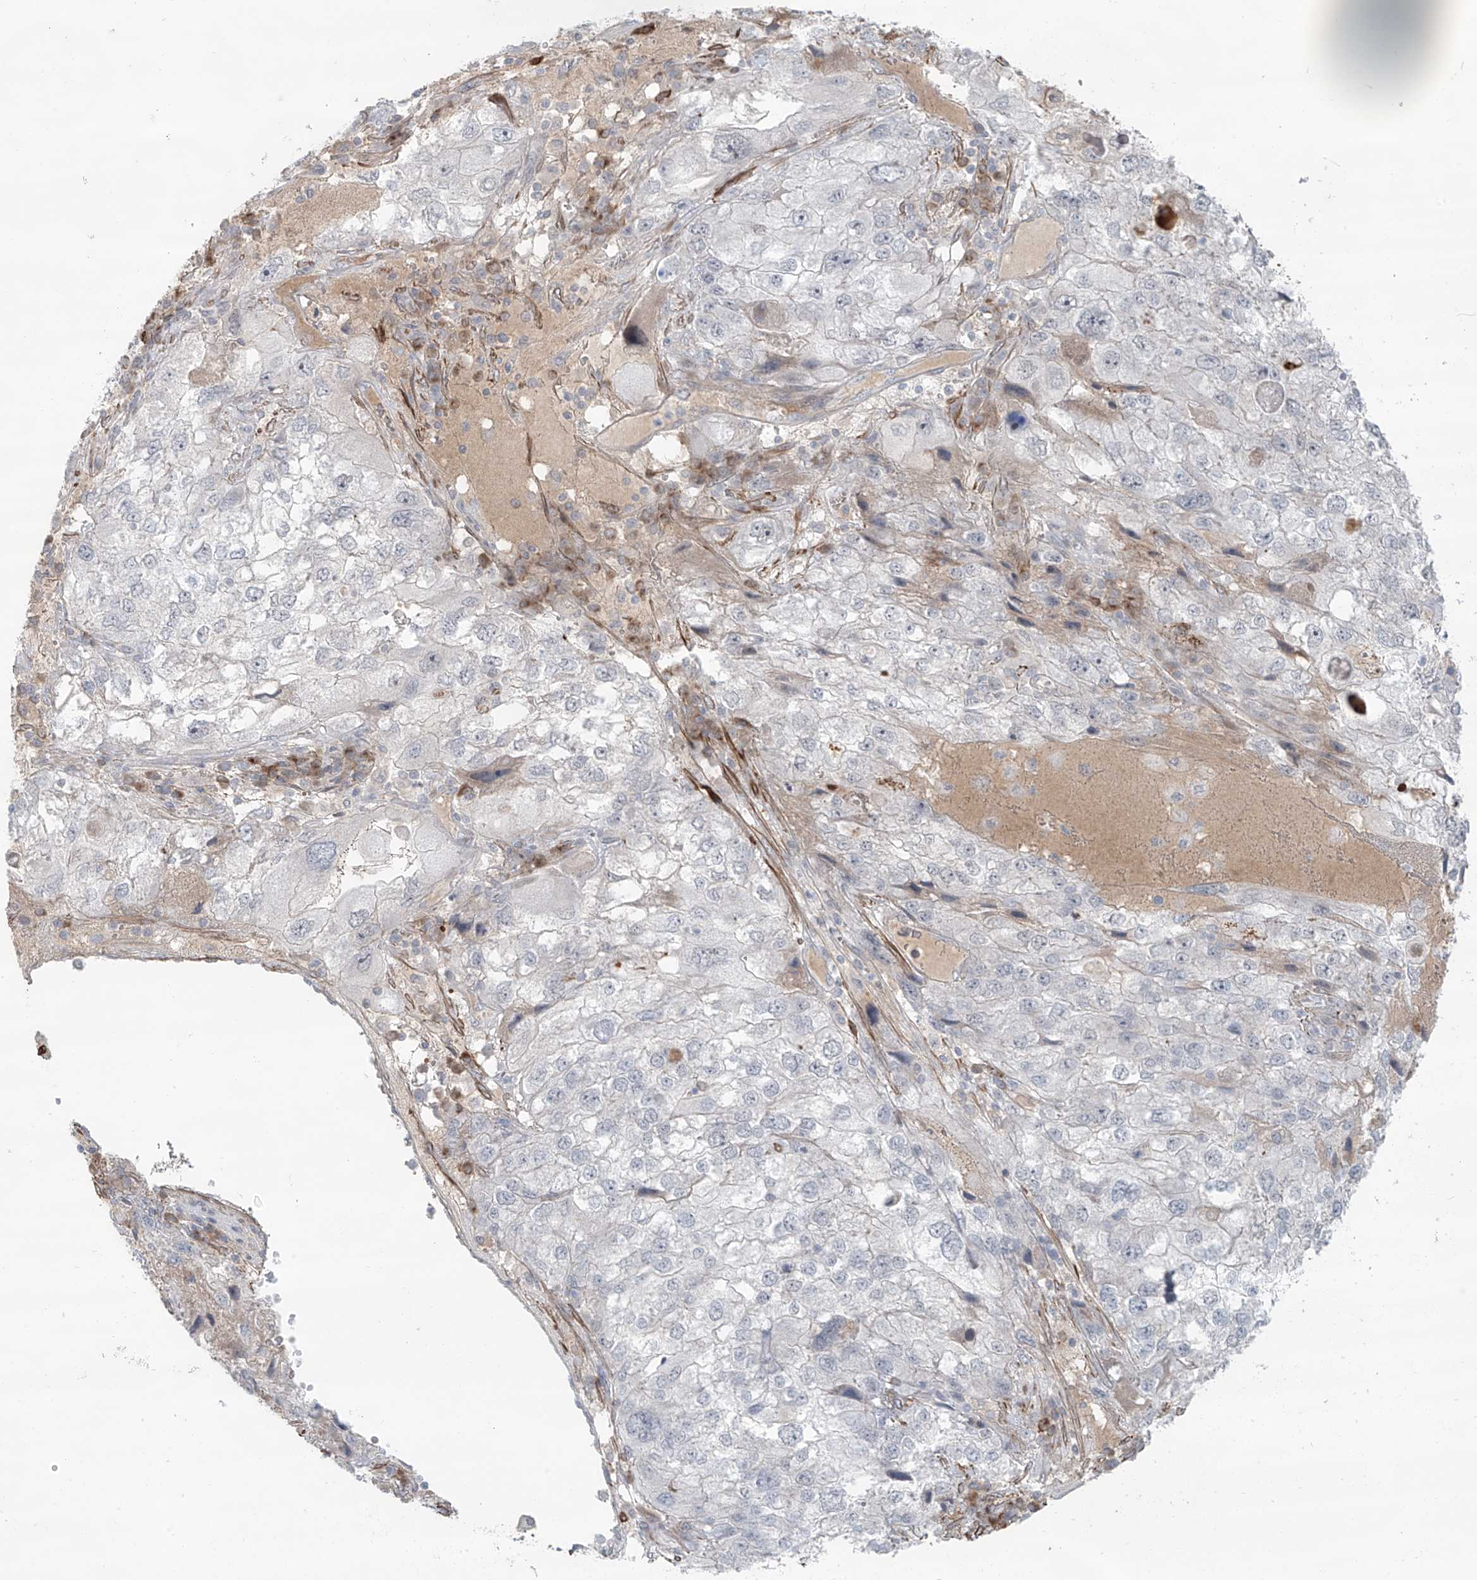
{"staining": {"intensity": "negative", "quantity": "none", "location": "none"}, "tissue": "endometrial cancer", "cell_type": "Tumor cells", "image_type": "cancer", "snomed": [{"axis": "morphology", "description": "Adenocarcinoma, NOS"}, {"axis": "topography", "description": "Endometrium"}], "caption": "Immunohistochemistry (IHC) of adenocarcinoma (endometrial) demonstrates no positivity in tumor cells. The staining was performed using DAB (3,3'-diaminobenzidine) to visualize the protein expression in brown, while the nuclei were stained in blue with hematoxylin (Magnification: 20x).", "gene": "RASGEF1A", "patient": {"sex": "female", "age": 49}}